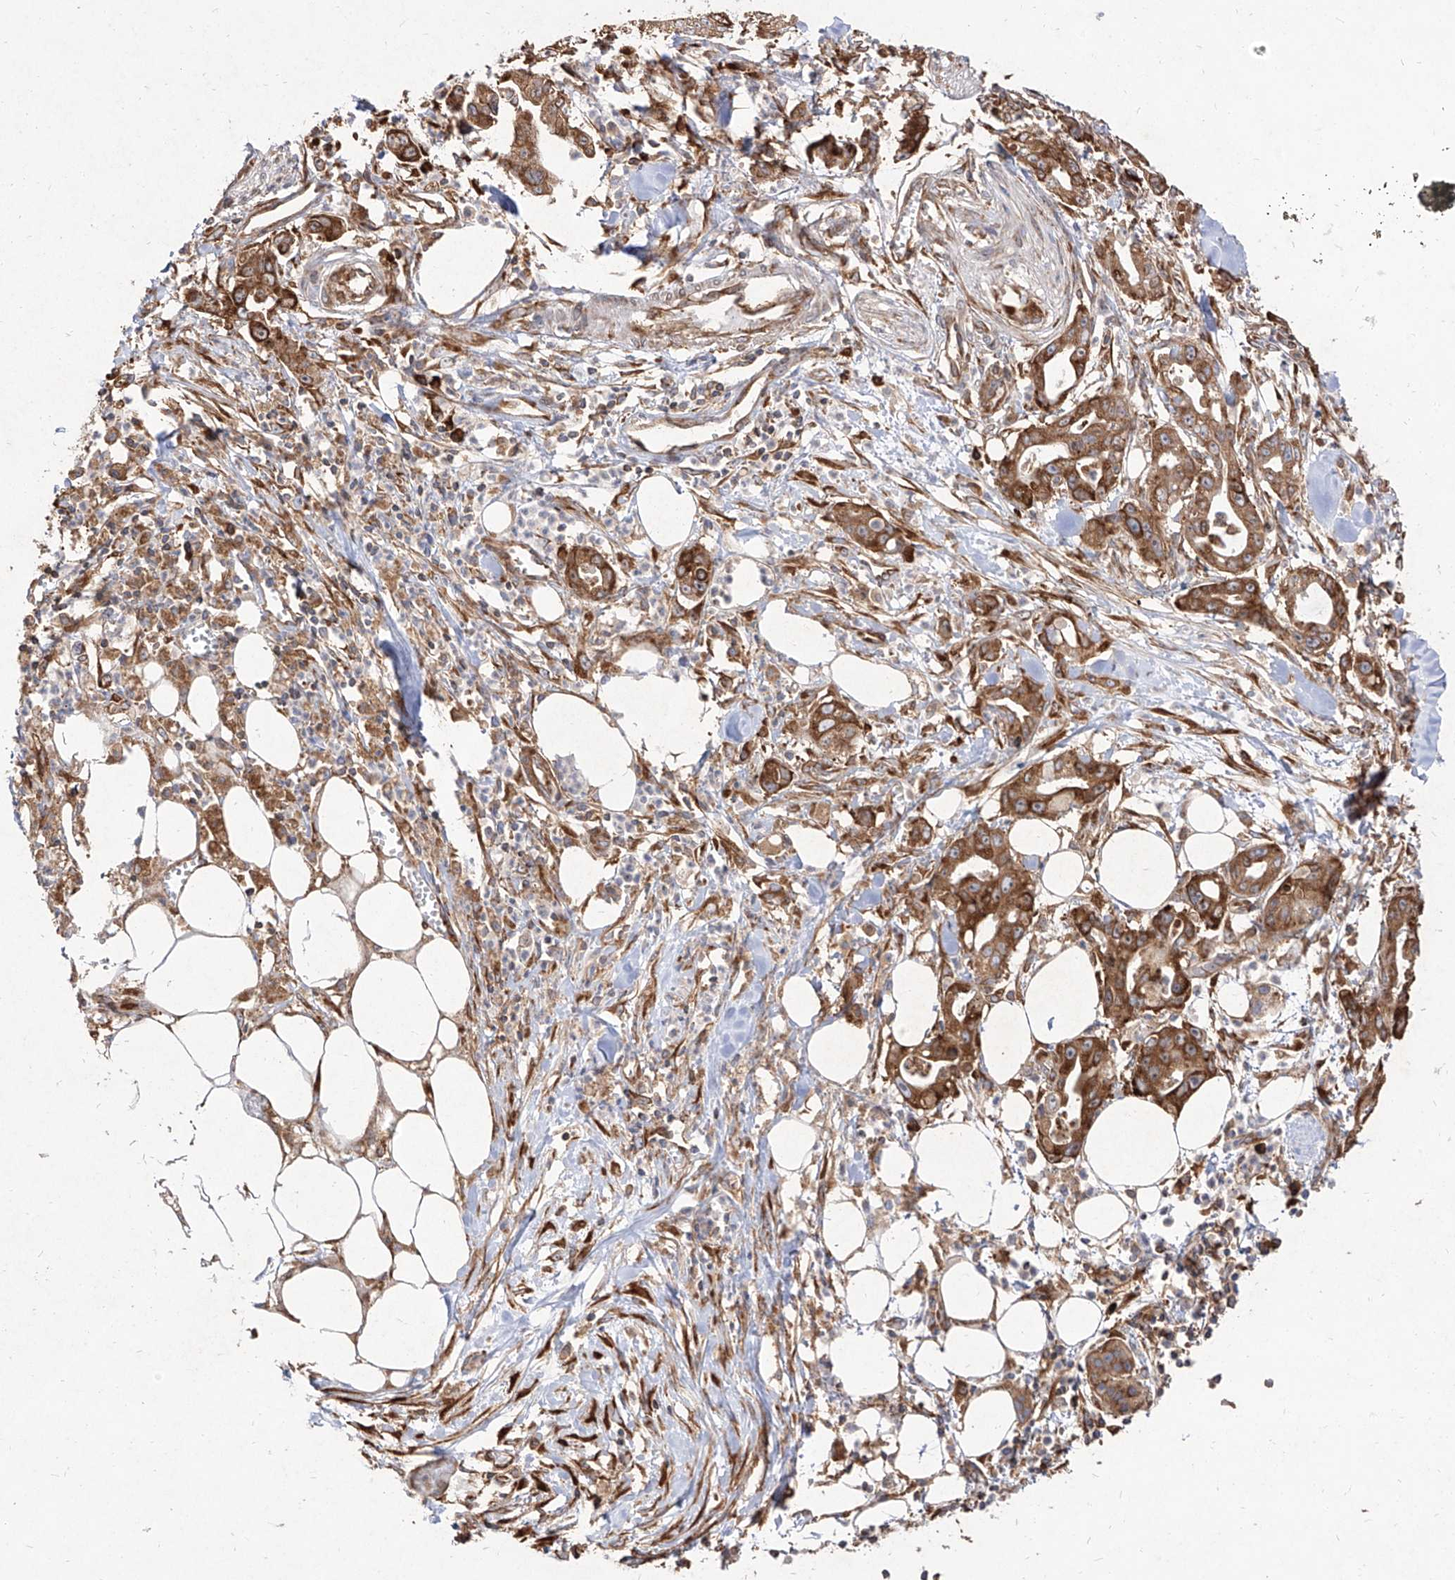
{"staining": {"intensity": "strong", "quantity": ">75%", "location": "cytoplasmic/membranous"}, "tissue": "pancreatic cancer", "cell_type": "Tumor cells", "image_type": "cancer", "snomed": [{"axis": "morphology", "description": "Adenocarcinoma, NOS"}, {"axis": "topography", "description": "Pancreas"}], "caption": "Protein staining of pancreatic cancer tissue demonstrates strong cytoplasmic/membranous expression in about >75% of tumor cells.", "gene": "RPS25", "patient": {"sex": "male", "age": 68}}